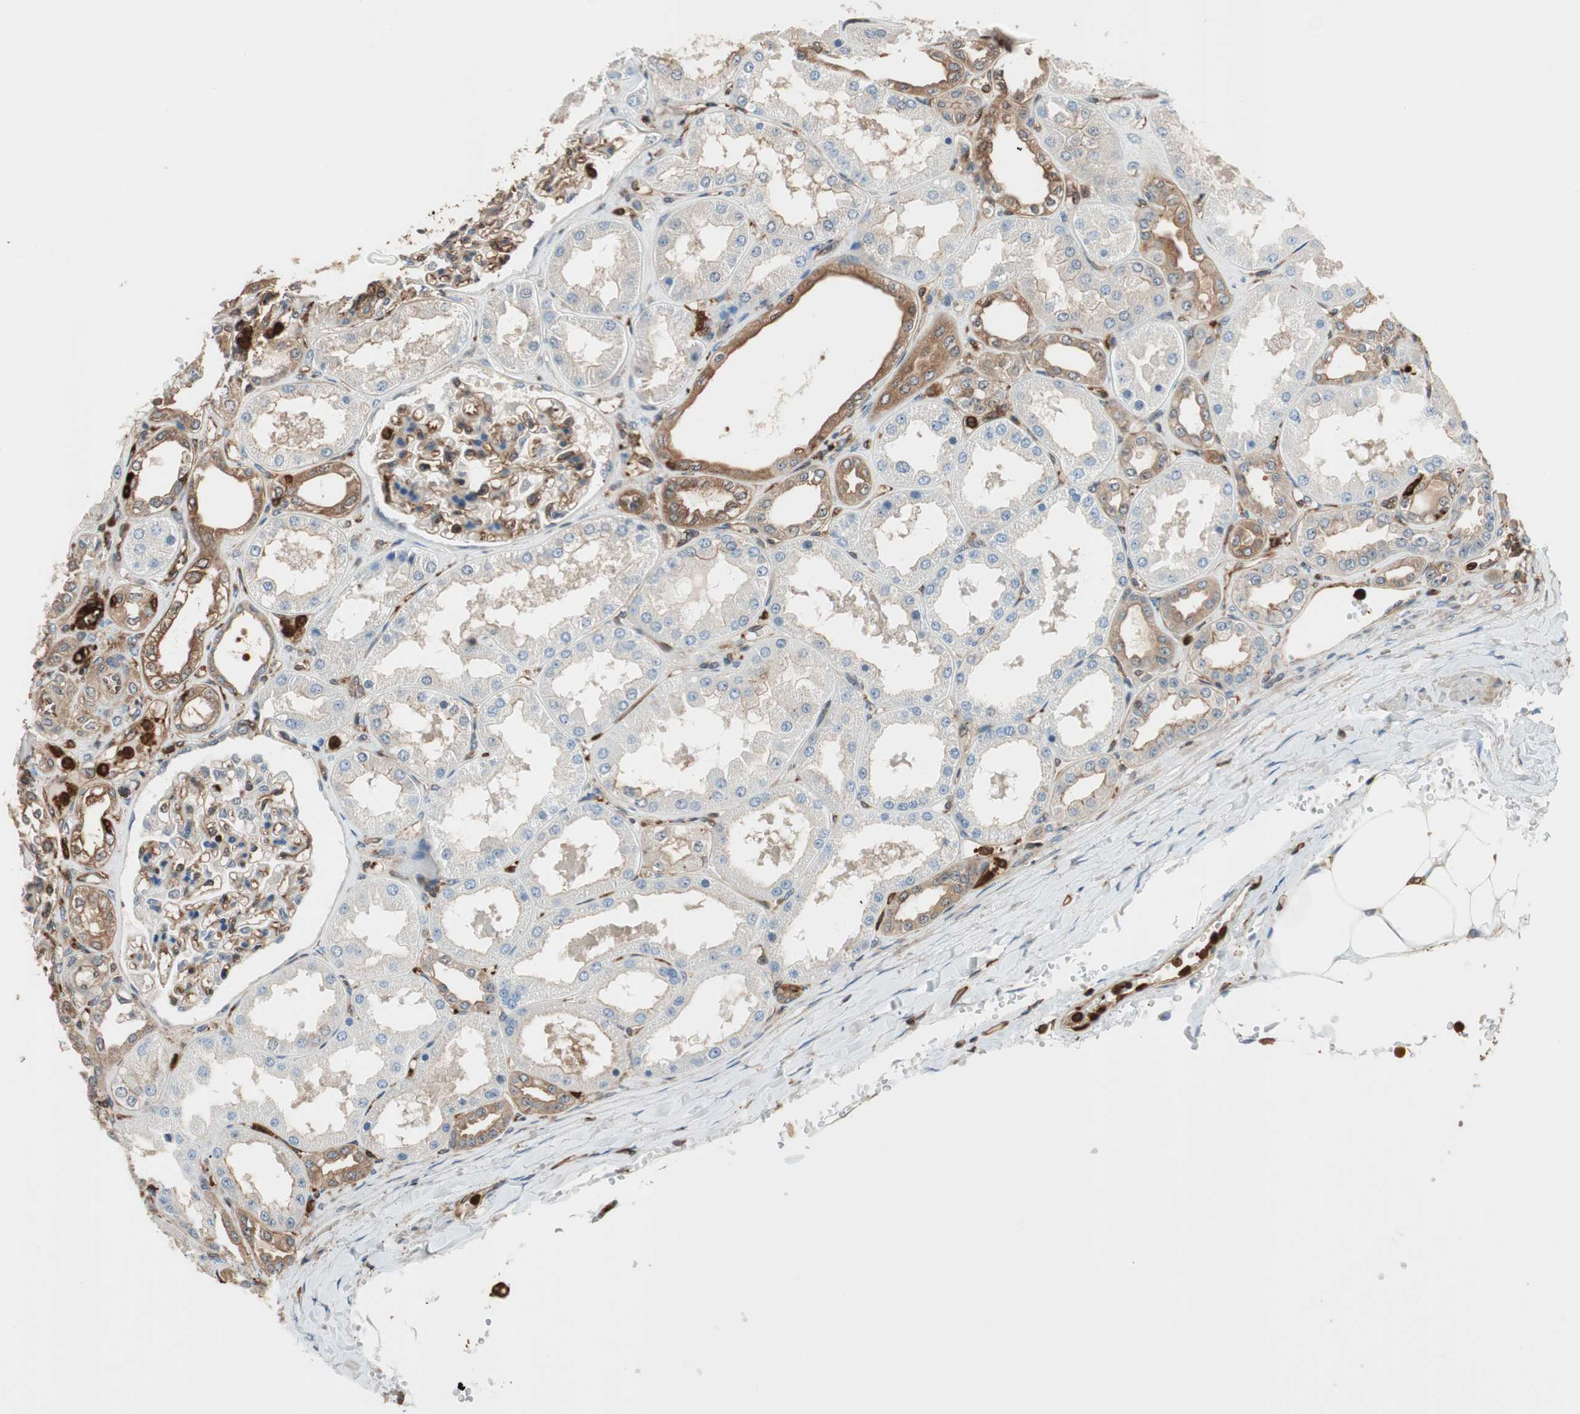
{"staining": {"intensity": "moderate", "quantity": ">75%", "location": "cytoplasmic/membranous"}, "tissue": "kidney", "cell_type": "Cells in glomeruli", "image_type": "normal", "snomed": [{"axis": "morphology", "description": "Normal tissue, NOS"}, {"axis": "topography", "description": "Kidney"}], "caption": "IHC histopathology image of normal human kidney stained for a protein (brown), which reveals medium levels of moderate cytoplasmic/membranous expression in about >75% of cells in glomeruli.", "gene": "VASP", "patient": {"sex": "female", "age": 56}}